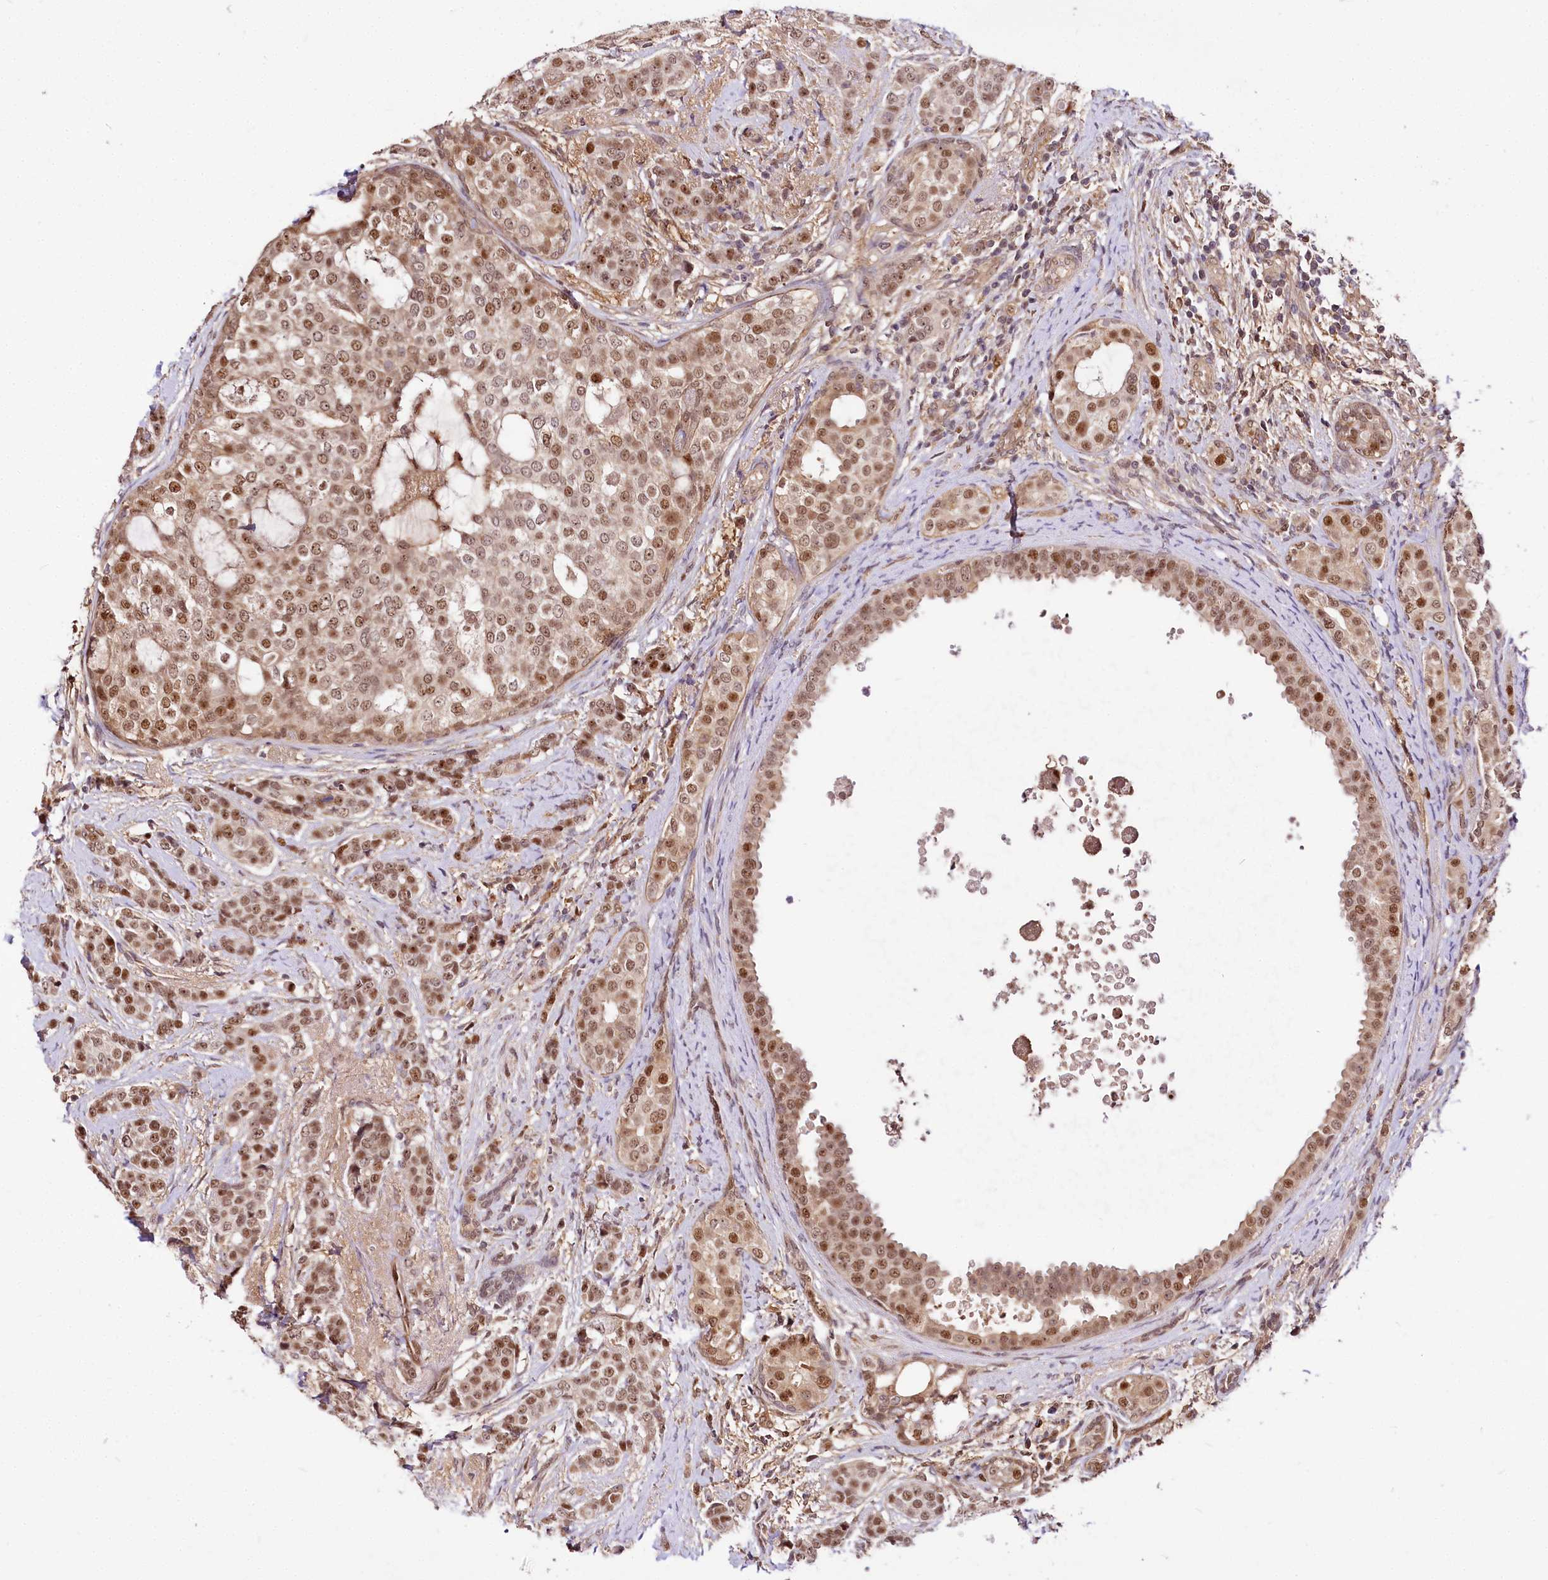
{"staining": {"intensity": "moderate", "quantity": ">75%", "location": "nuclear"}, "tissue": "breast cancer", "cell_type": "Tumor cells", "image_type": "cancer", "snomed": [{"axis": "morphology", "description": "Lobular carcinoma"}, {"axis": "topography", "description": "Breast"}], "caption": "Immunohistochemical staining of breast cancer (lobular carcinoma) reveals medium levels of moderate nuclear expression in approximately >75% of tumor cells.", "gene": "GNL3L", "patient": {"sex": "female", "age": 51}}